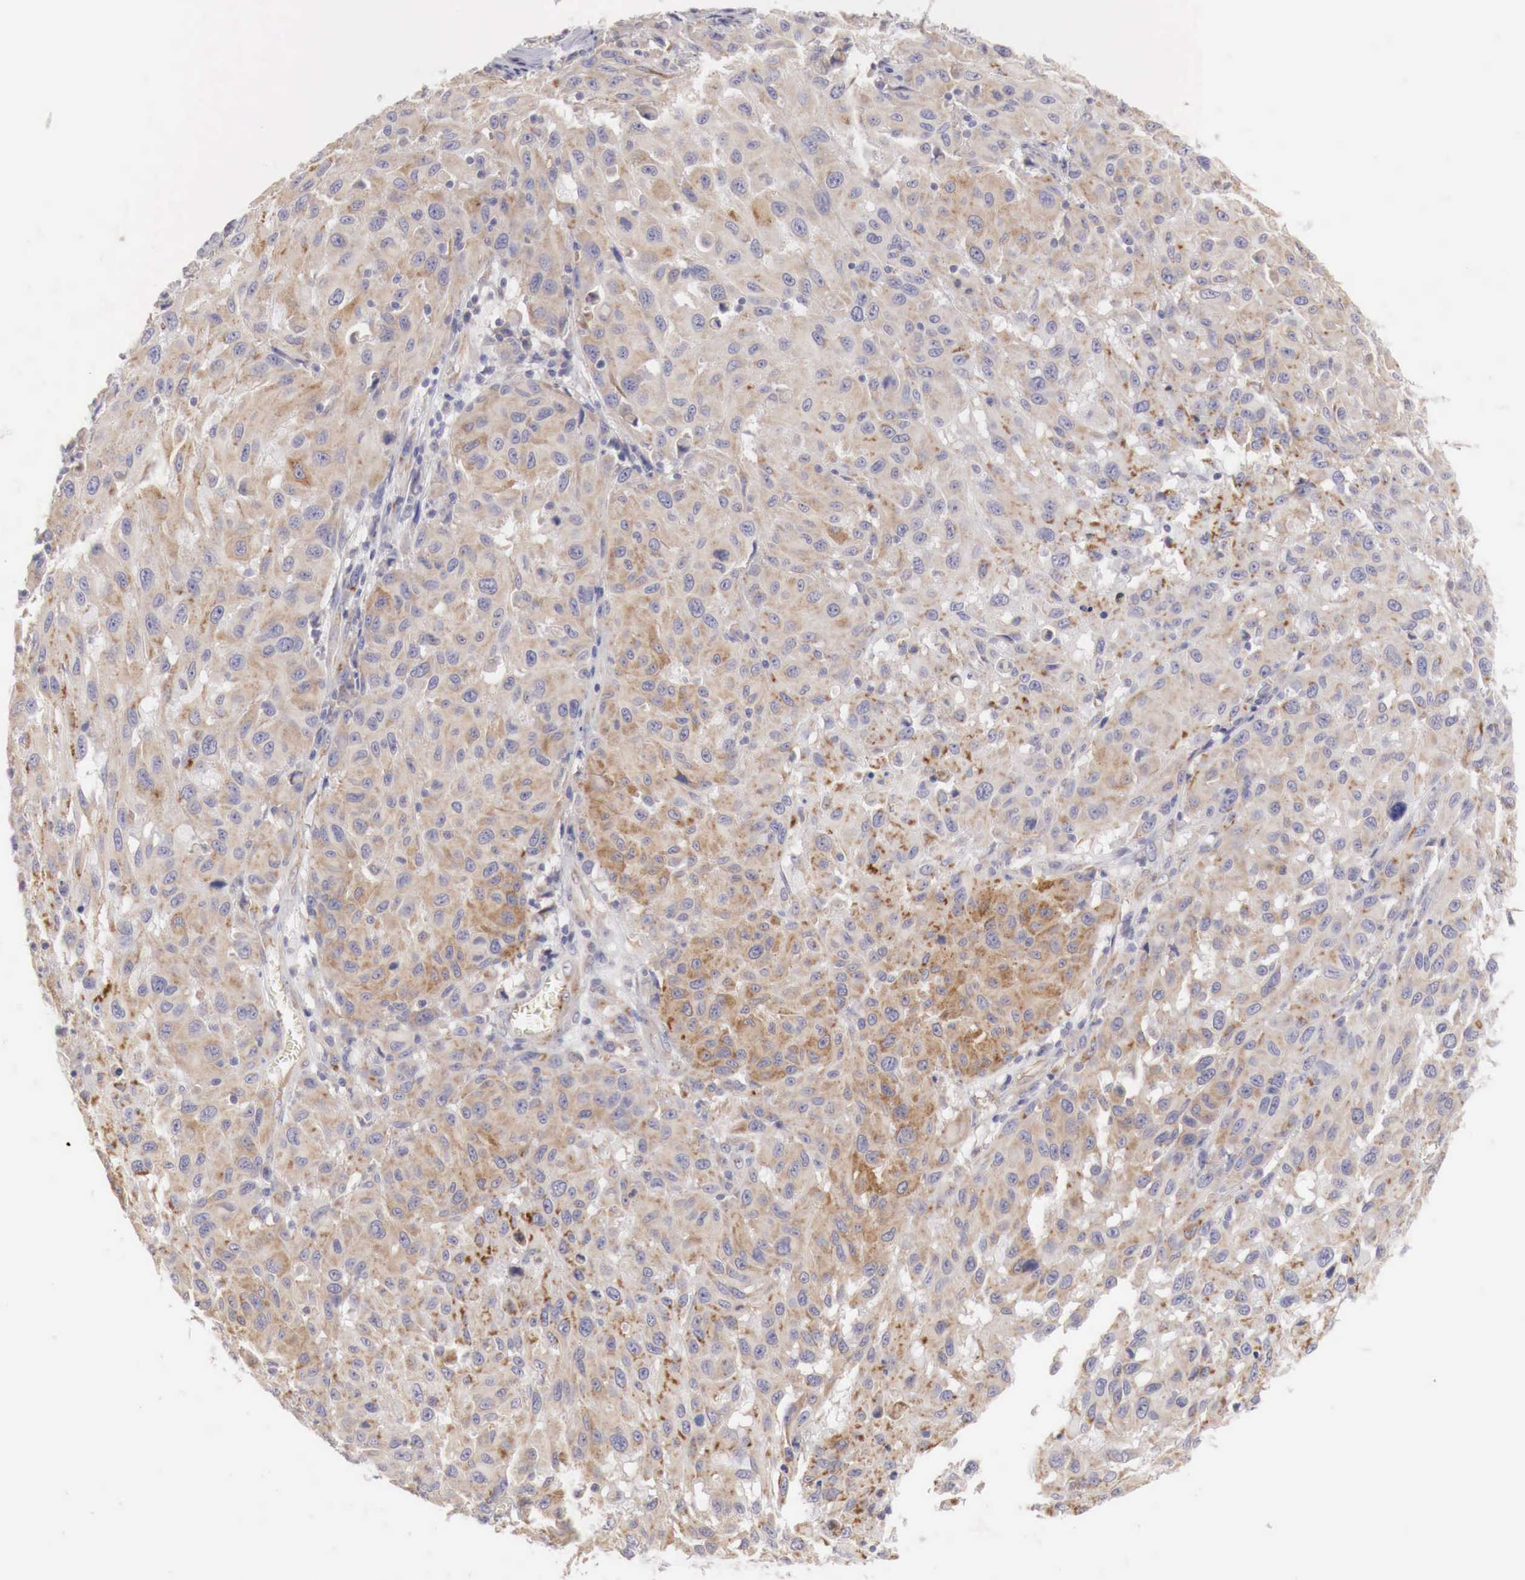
{"staining": {"intensity": "moderate", "quantity": ">75%", "location": "cytoplasmic/membranous"}, "tissue": "melanoma", "cell_type": "Tumor cells", "image_type": "cancer", "snomed": [{"axis": "morphology", "description": "Malignant melanoma, NOS"}, {"axis": "topography", "description": "Skin"}], "caption": "Immunohistochemistry (IHC) (DAB) staining of malignant melanoma exhibits moderate cytoplasmic/membranous protein staining in approximately >75% of tumor cells. (Brightfield microscopy of DAB IHC at high magnification).", "gene": "NSDHL", "patient": {"sex": "female", "age": 77}}